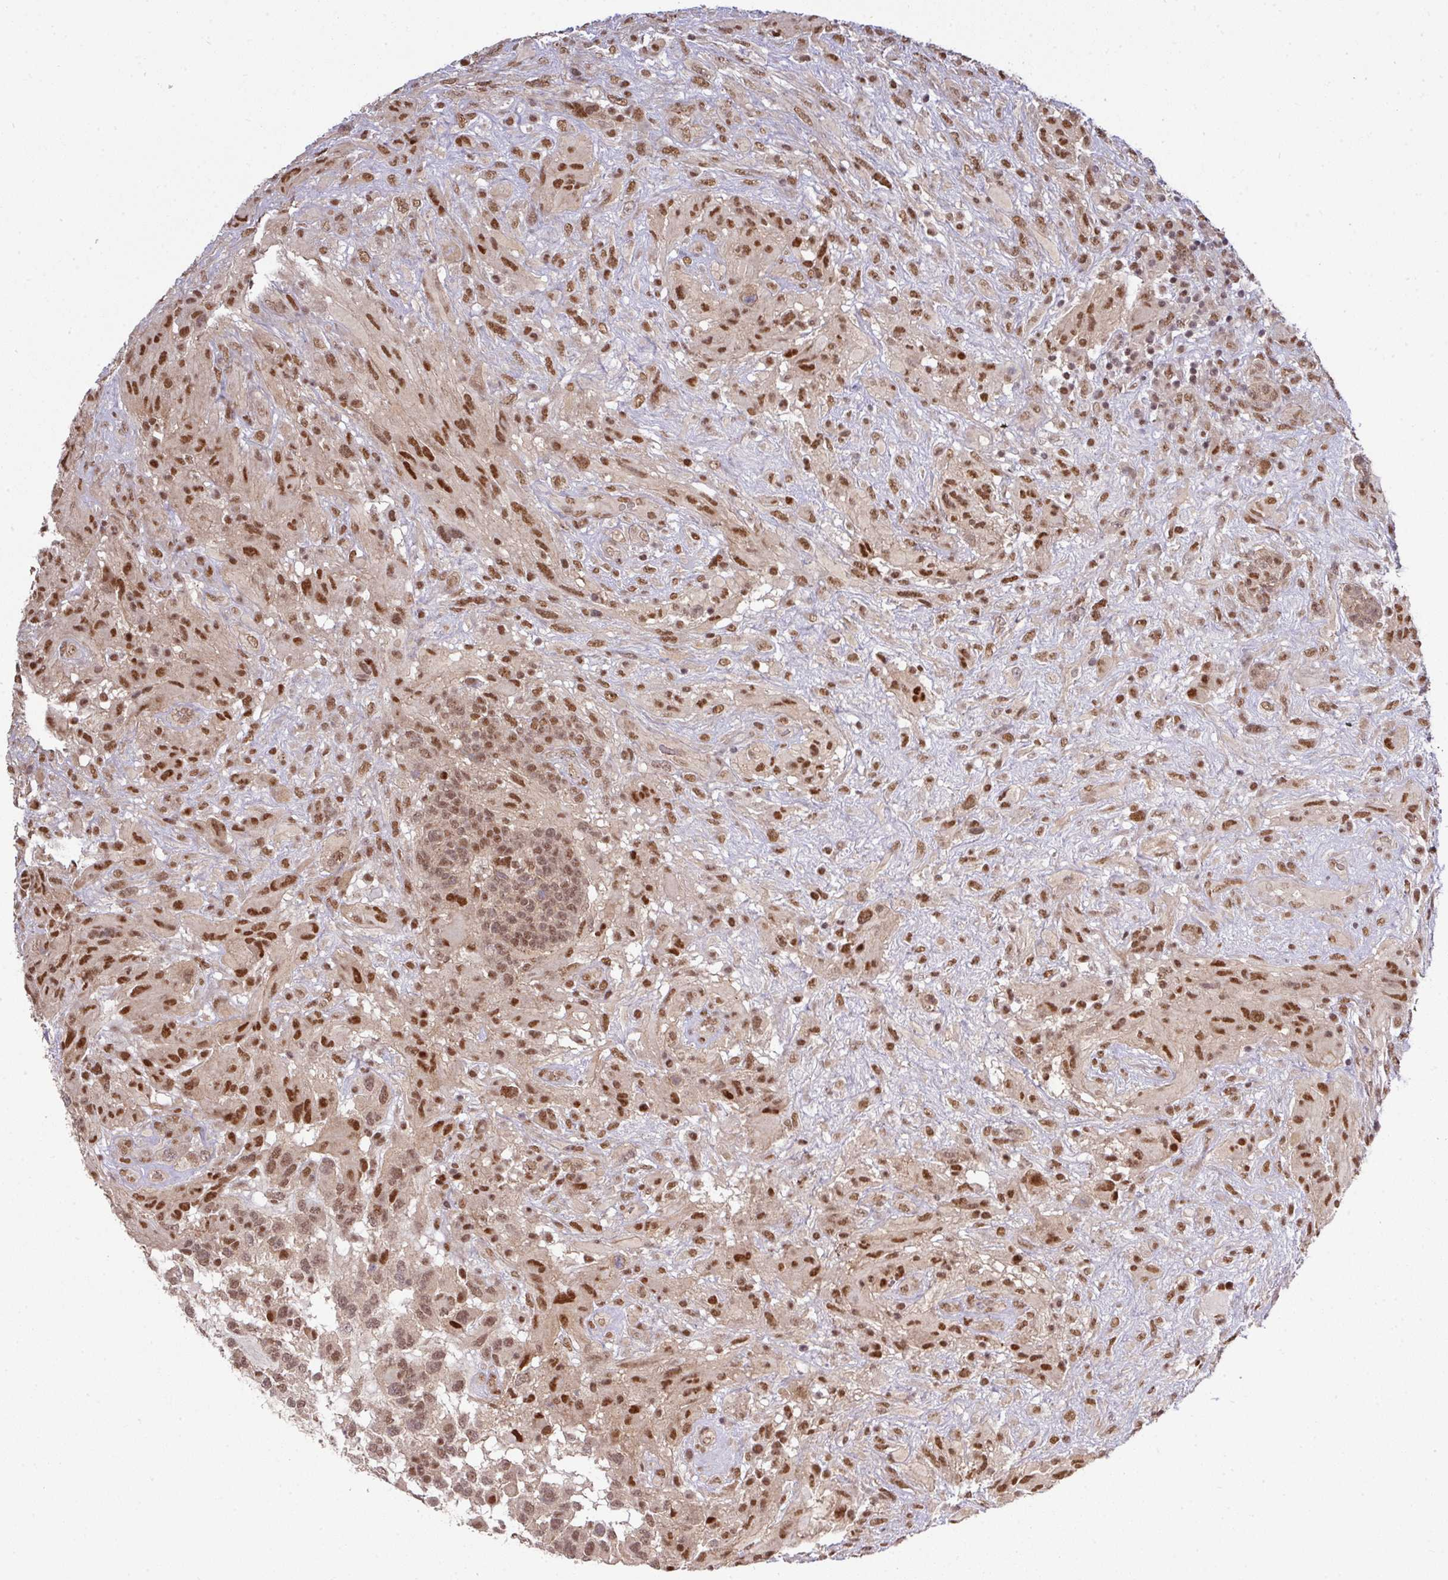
{"staining": {"intensity": "strong", "quantity": ">75%", "location": "nuclear"}, "tissue": "glioma", "cell_type": "Tumor cells", "image_type": "cancer", "snomed": [{"axis": "morphology", "description": "Glioma, malignant, High grade"}, {"axis": "topography", "description": "Brain"}], "caption": "Immunohistochemical staining of malignant high-grade glioma demonstrates strong nuclear protein positivity in approximately >75% of tumor cells. (IHC, brightfield microscopy, high magnification).", "gene": "CIC", "patient": {"sex": "male", "age": 61}}